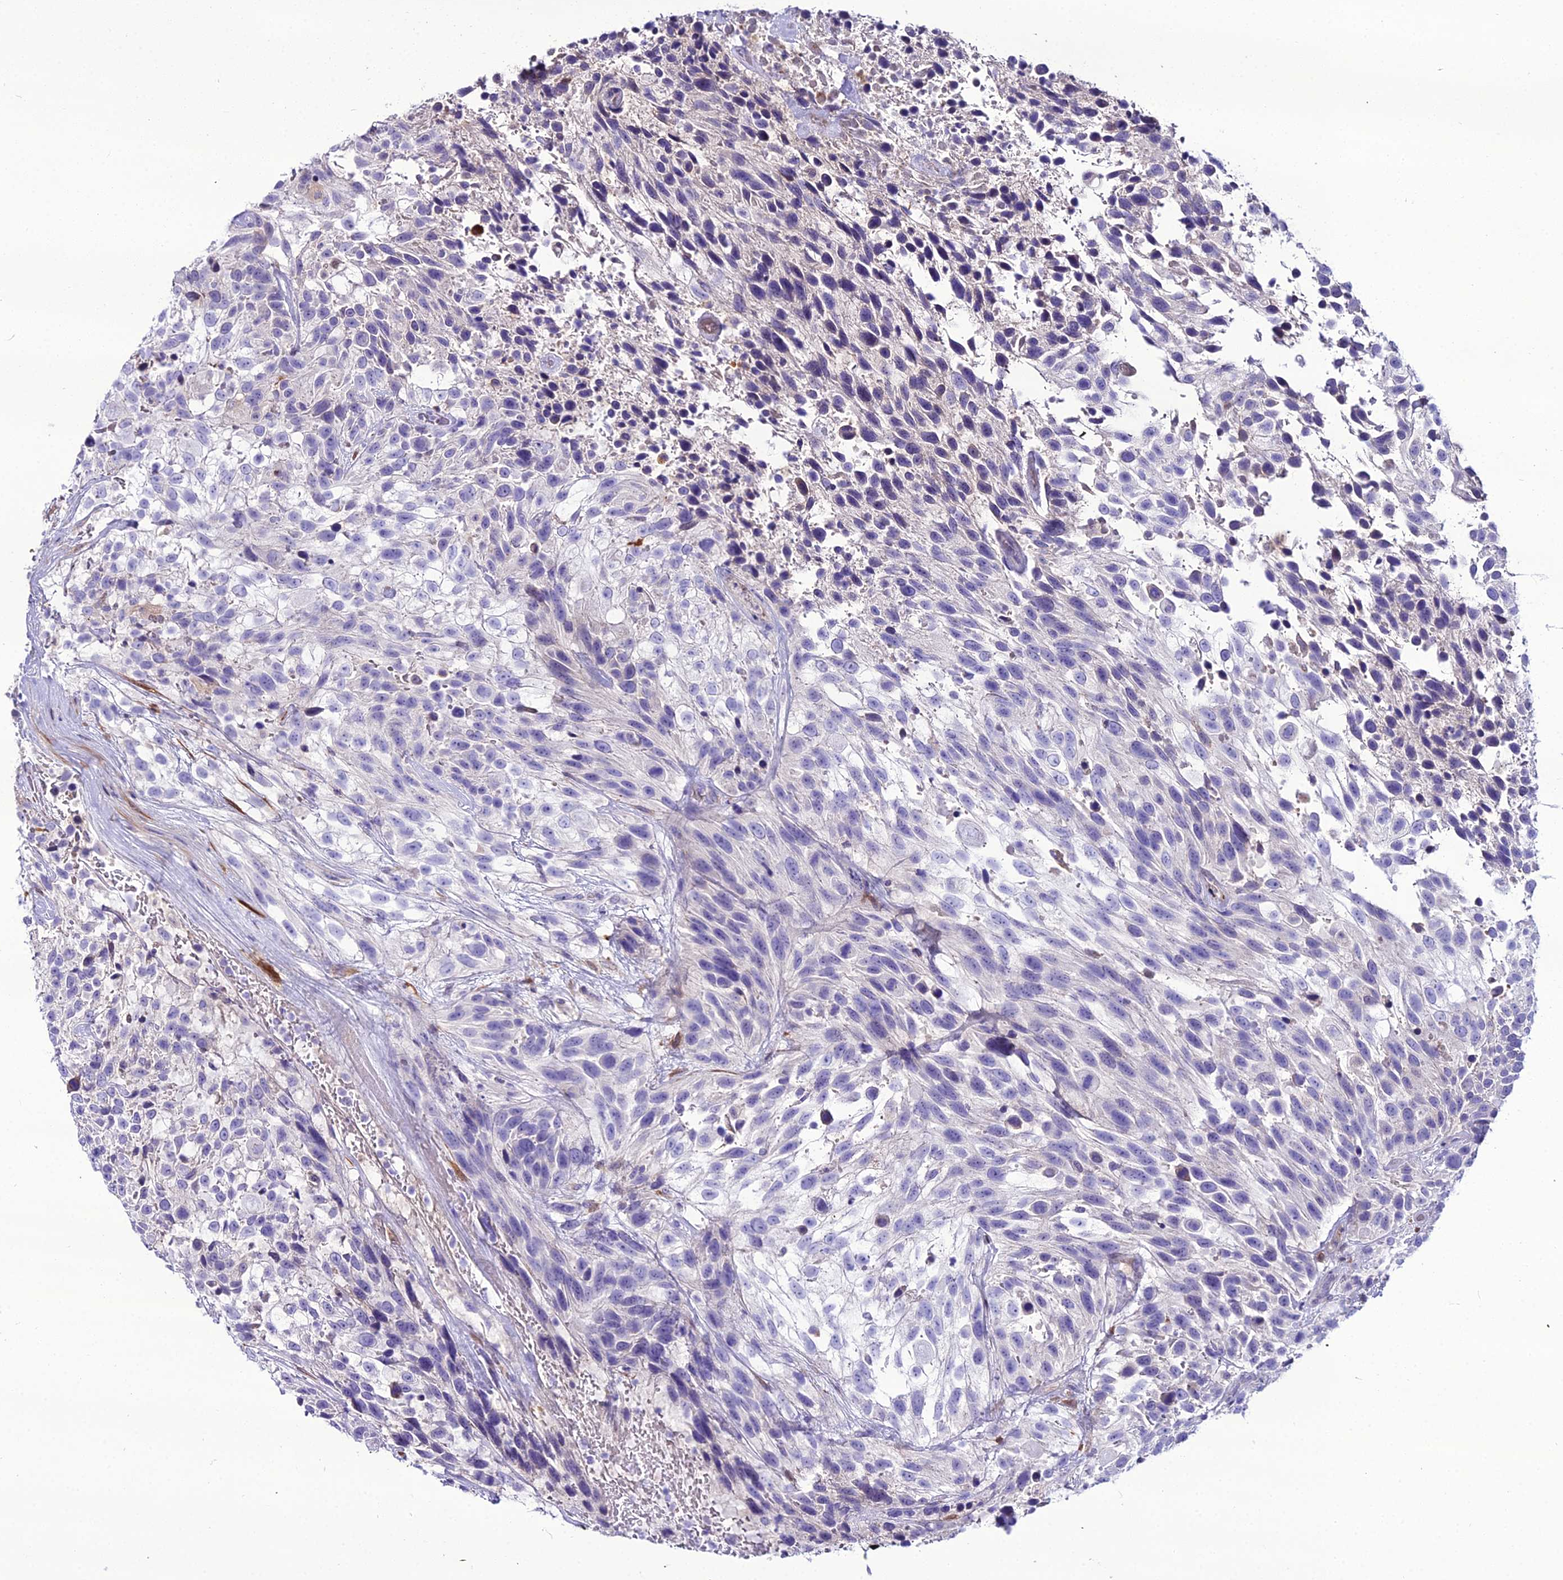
{"staining": {"intensity": "negative", "quantity": "none", "location": "none"}, "tissue": "urothelial cancer", "cell_type": "Tumor cells", "image_type": "cancer", "snomed": [{"axis": "morphology", "description": "Urothelial carcinoma, High grade"}, {"axis": "topography", "description": "Urinary bladder"}], "caption": "Micrograph shows no protein positivity in tumor cells of urothelial cancer tissue. (Stains: DAB IHC with hematoxylin counter stain, Microscopy: brightfield microscopy at high magnification).", "gene": "MB21D2", "patient": {"sex": "female", "age": 70}}